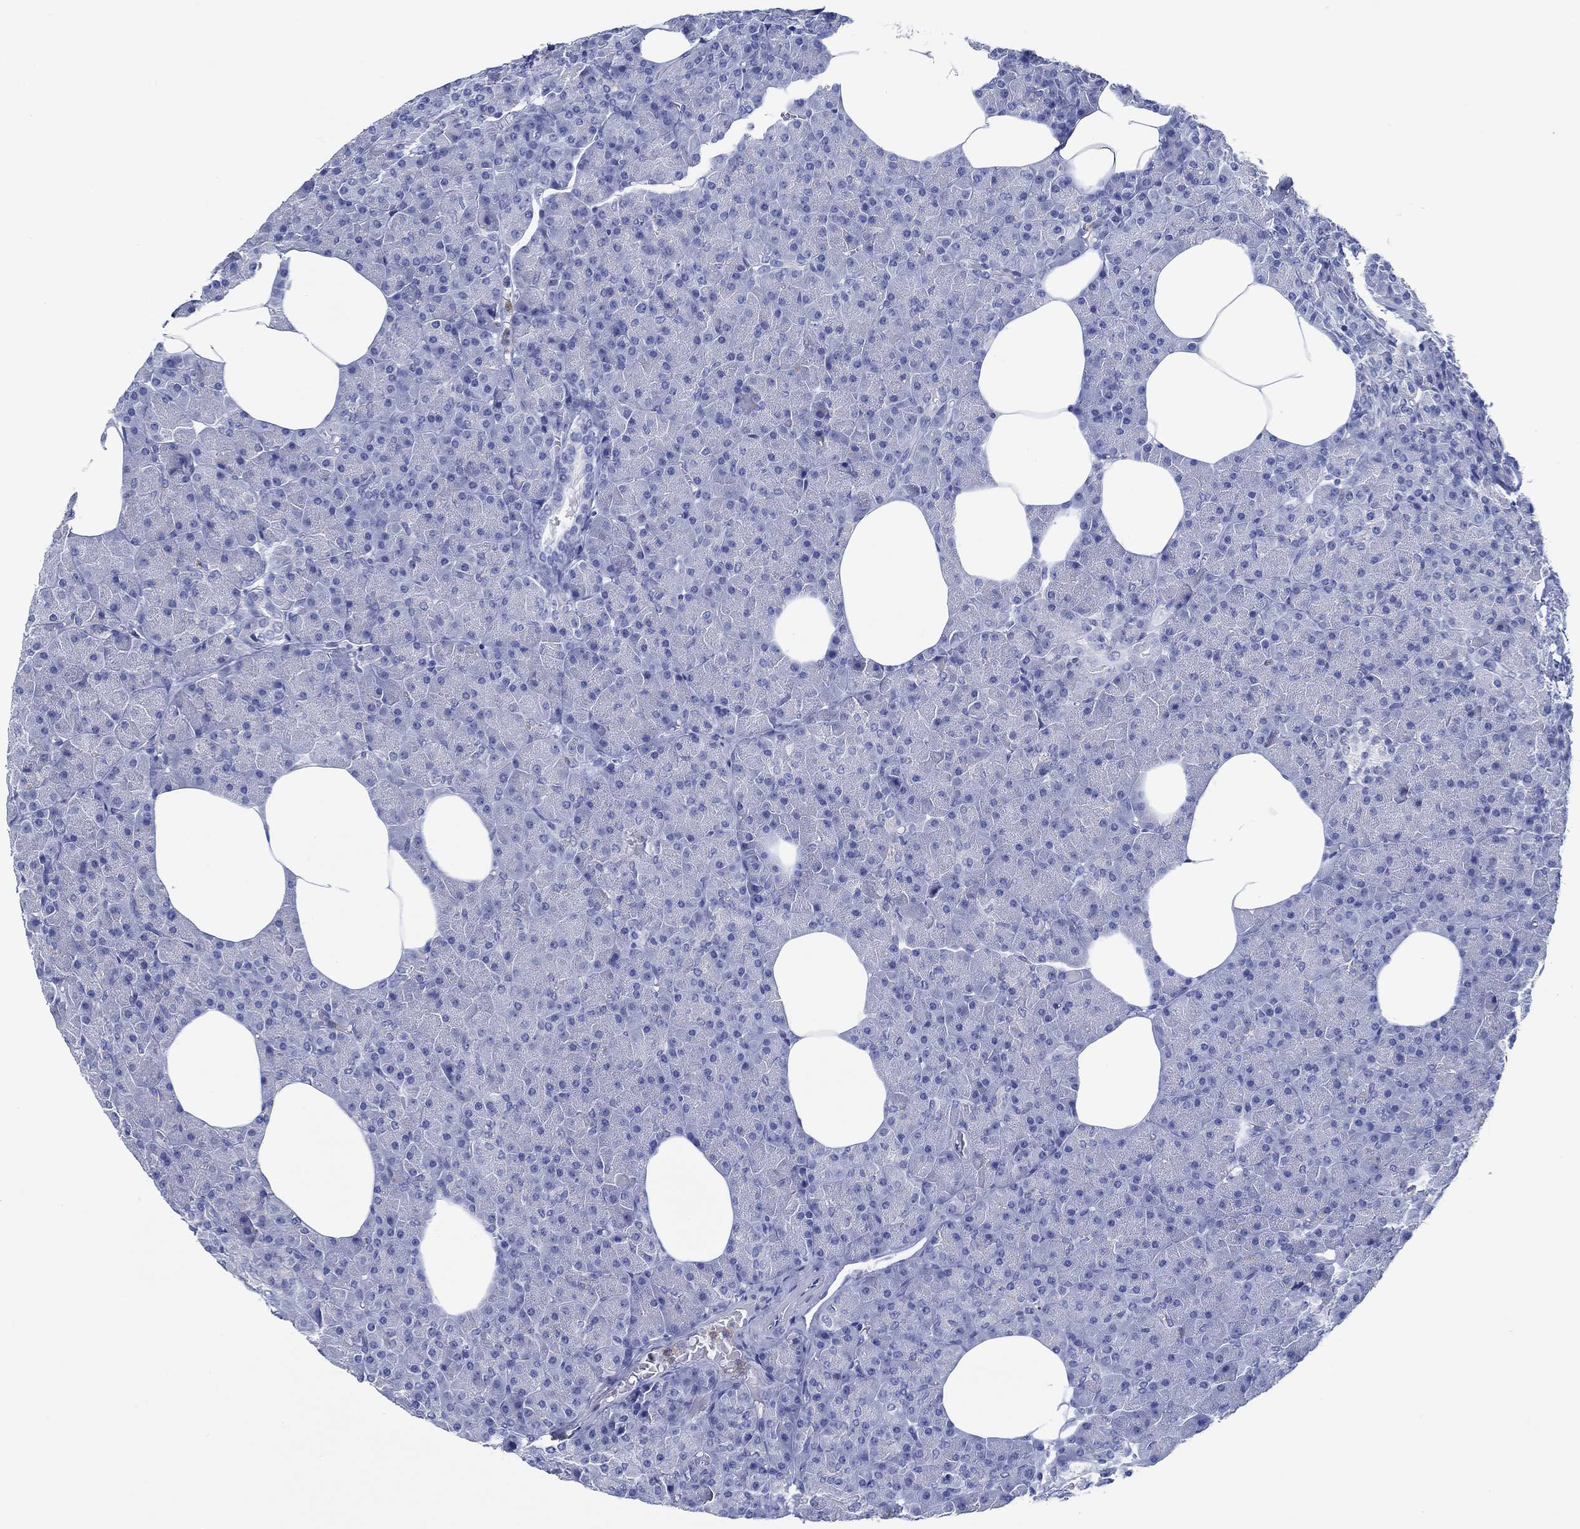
{"staining": {"intensity": "negative", "quantity": "none", "location": "none"}, "tissue": "pancreas", "cell_type": "Exocrine glandular cells", "image_type": "normal", "snomed": [{"axis": "morphology", "description": "Normal tissue, NOS"}, {"axis": "topography", "description": "Pancreas"}], "caption": "This is an immunohistochemistry histopathology image of unremarkable pancreas. There is no expression in exocrine glandular cells.", "gene": "ZNF671", "patient": {"sex": "female", "age": 45}}